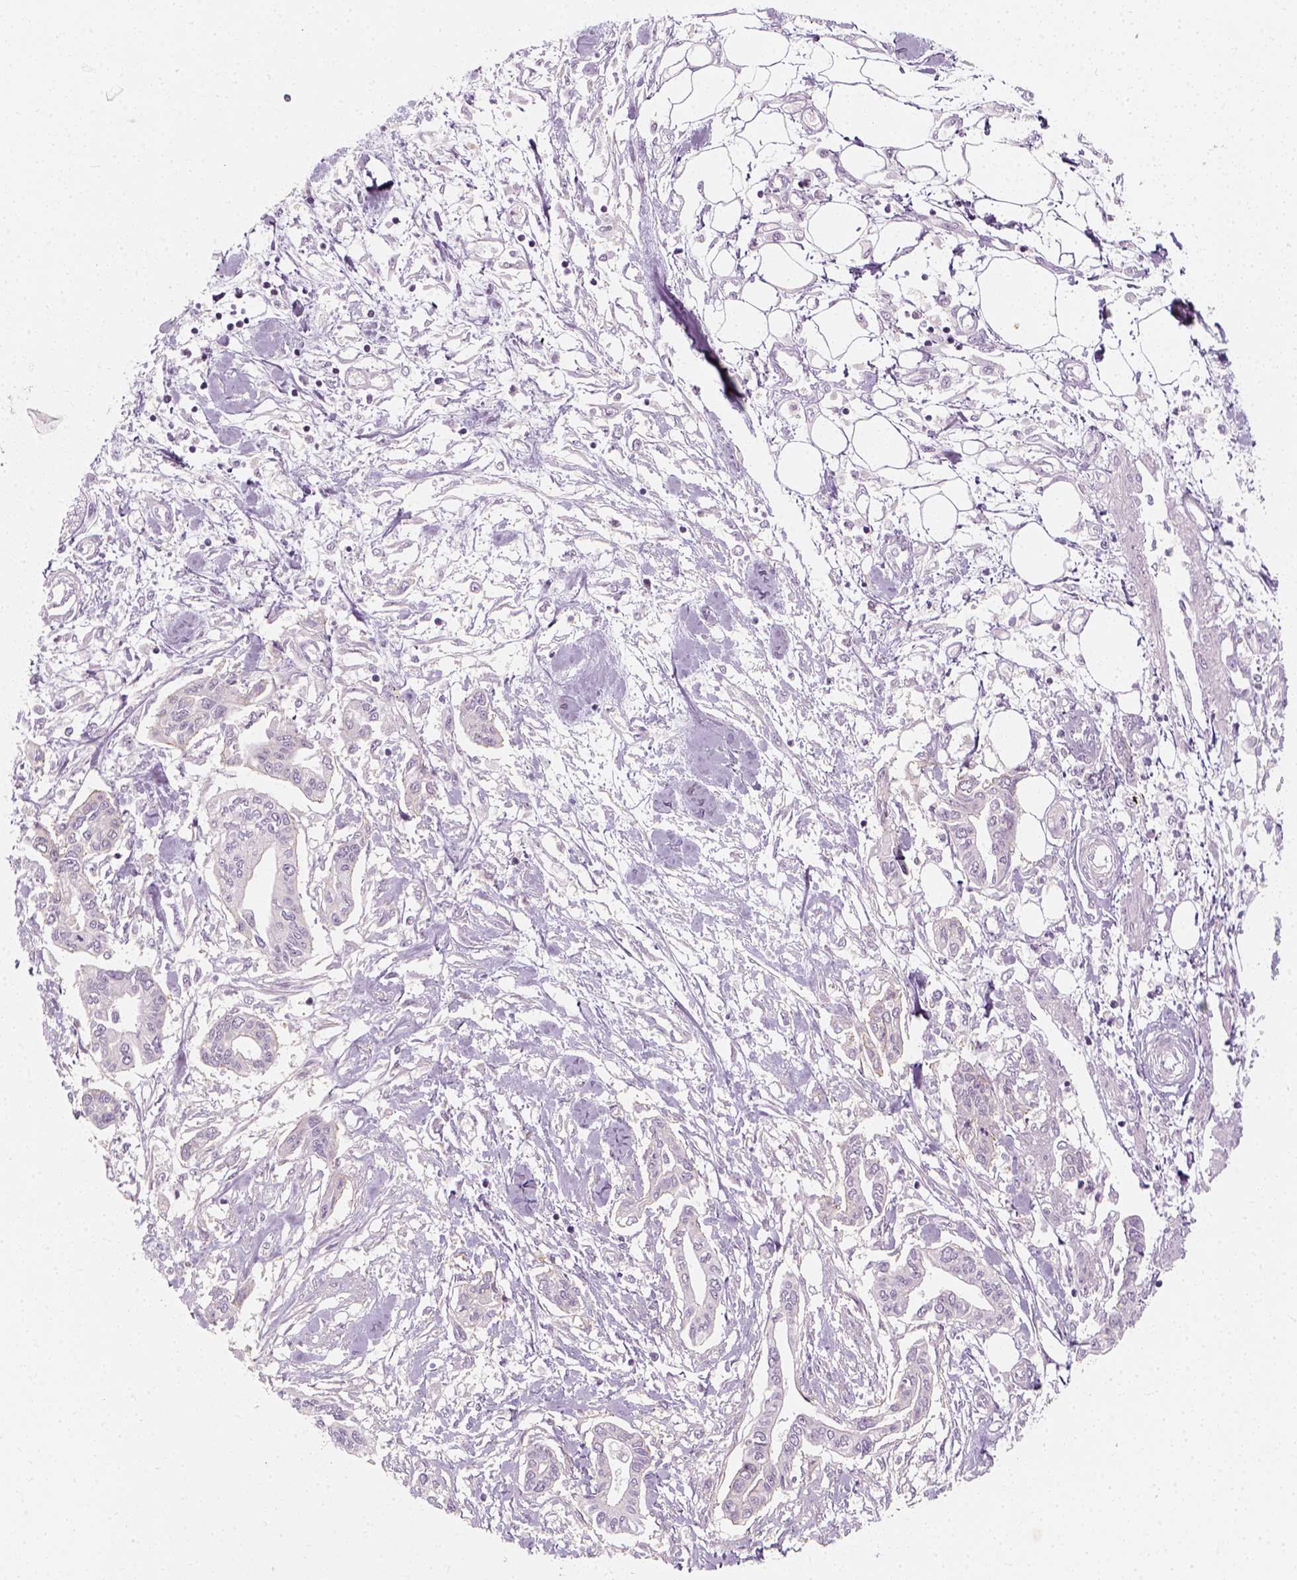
{"staining": {"intensity": "negative", "quantity": "none", "location": "none"}, "tissue": "pancreatic cancer", "cell_type": "Tumor cells", "image_type": "cancer", "snomed": [{"axis": "morphology", "description": "Adenocarcinoma, NOS"}, {"axis": "topography", "description": "Pancreas"}], "caption": "DAB (3,3'-diaminobenzidine) immunohistochemical staining of human adenocarcinoma (pancreatic) shows no significant expression in tumor cells.", "gene": "PRAME", "patient": {"sex": "male", "age": 60}}